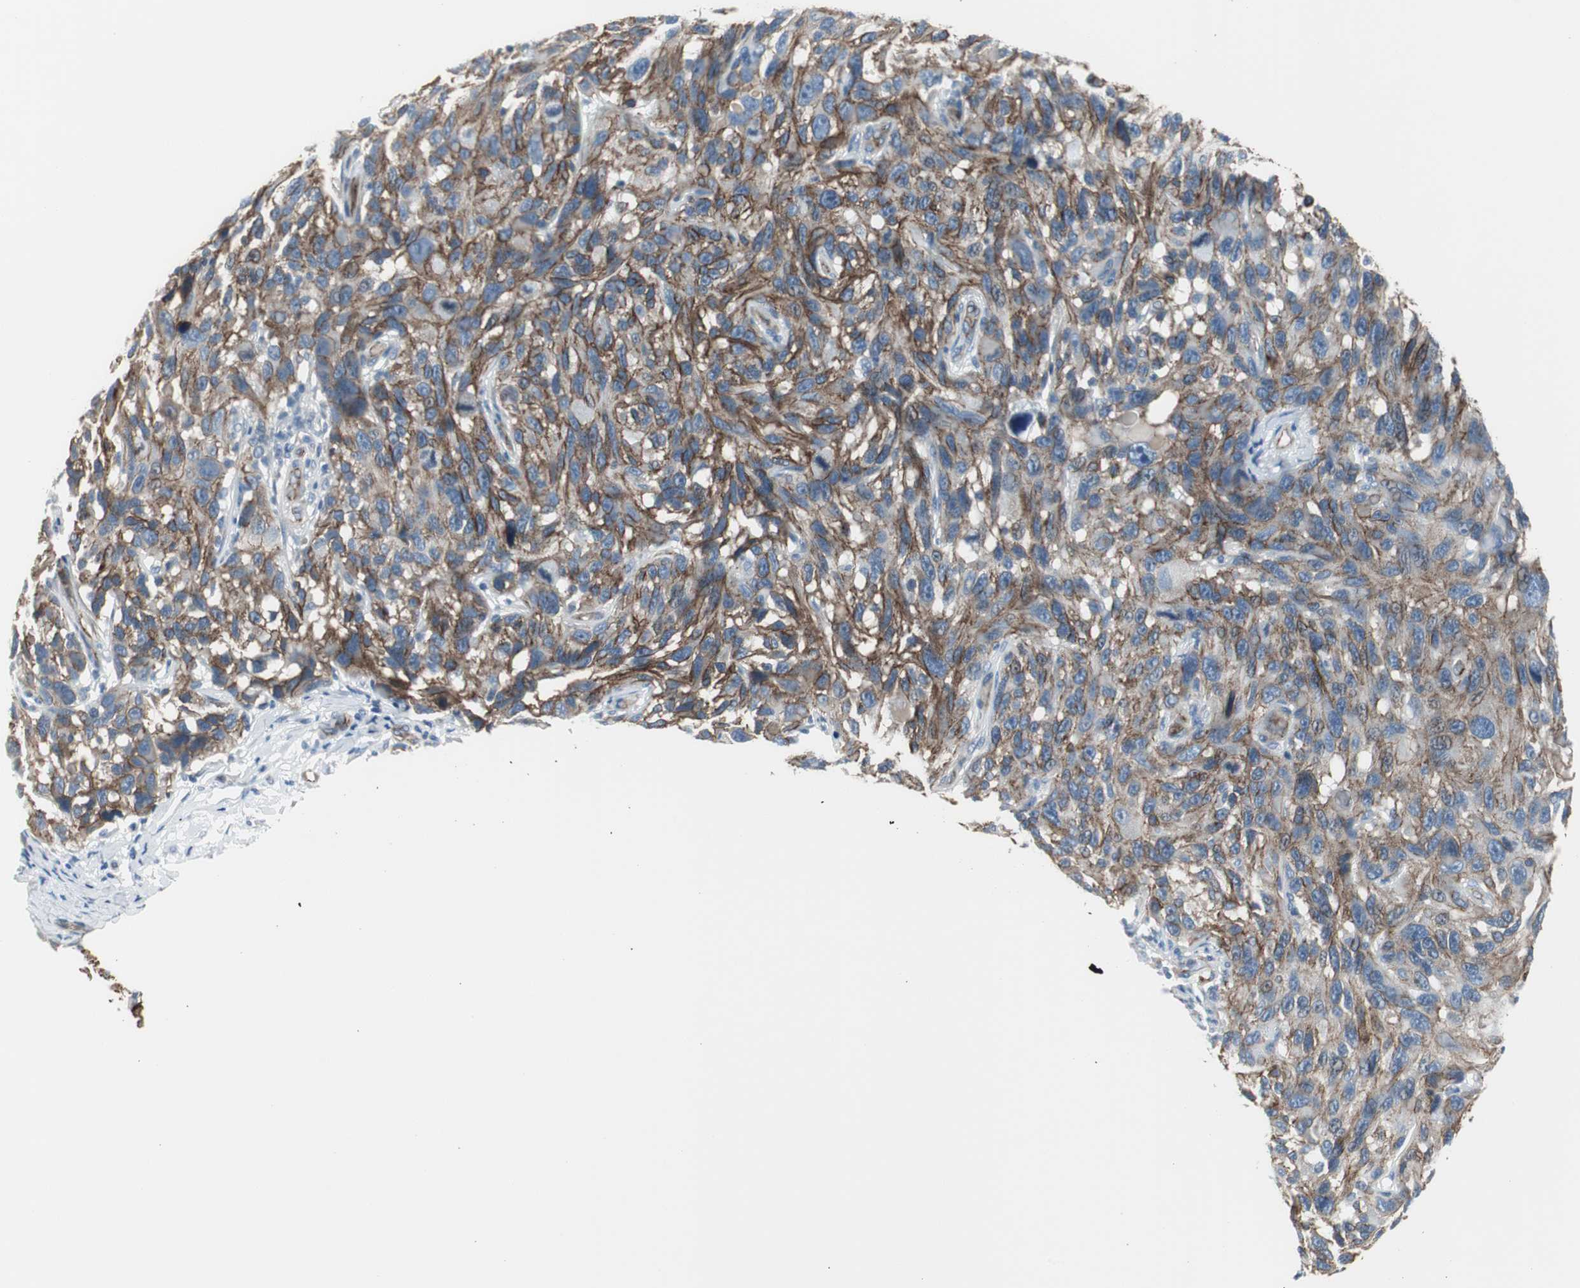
{"staining": {"intensity": "strong", "quantity": ">75%", "location": "cytoplasmic/membranous"}, "tissue": "melanoma", "cell_type": "Tumor cells", "image_type": "cancer", "snomed": [{"axis": "morphology", "description": "Malignant melanoma, NOS"}, {"axis": "topography", "description": "Skin"}], "caption": "Malignant melanoma tissue displays strong cytoplasmic/membranous expression in approximately >75% of tumor cells, visualized by immunohistochemistry. Using DAB (3,3'-diaminobenzidine) (brown) and hematoxylin (blue) stains, captured at high magnification using brightfield microscopy.", "gene": "STXBP4", "patient": {"sex": "male", "age": 53}}